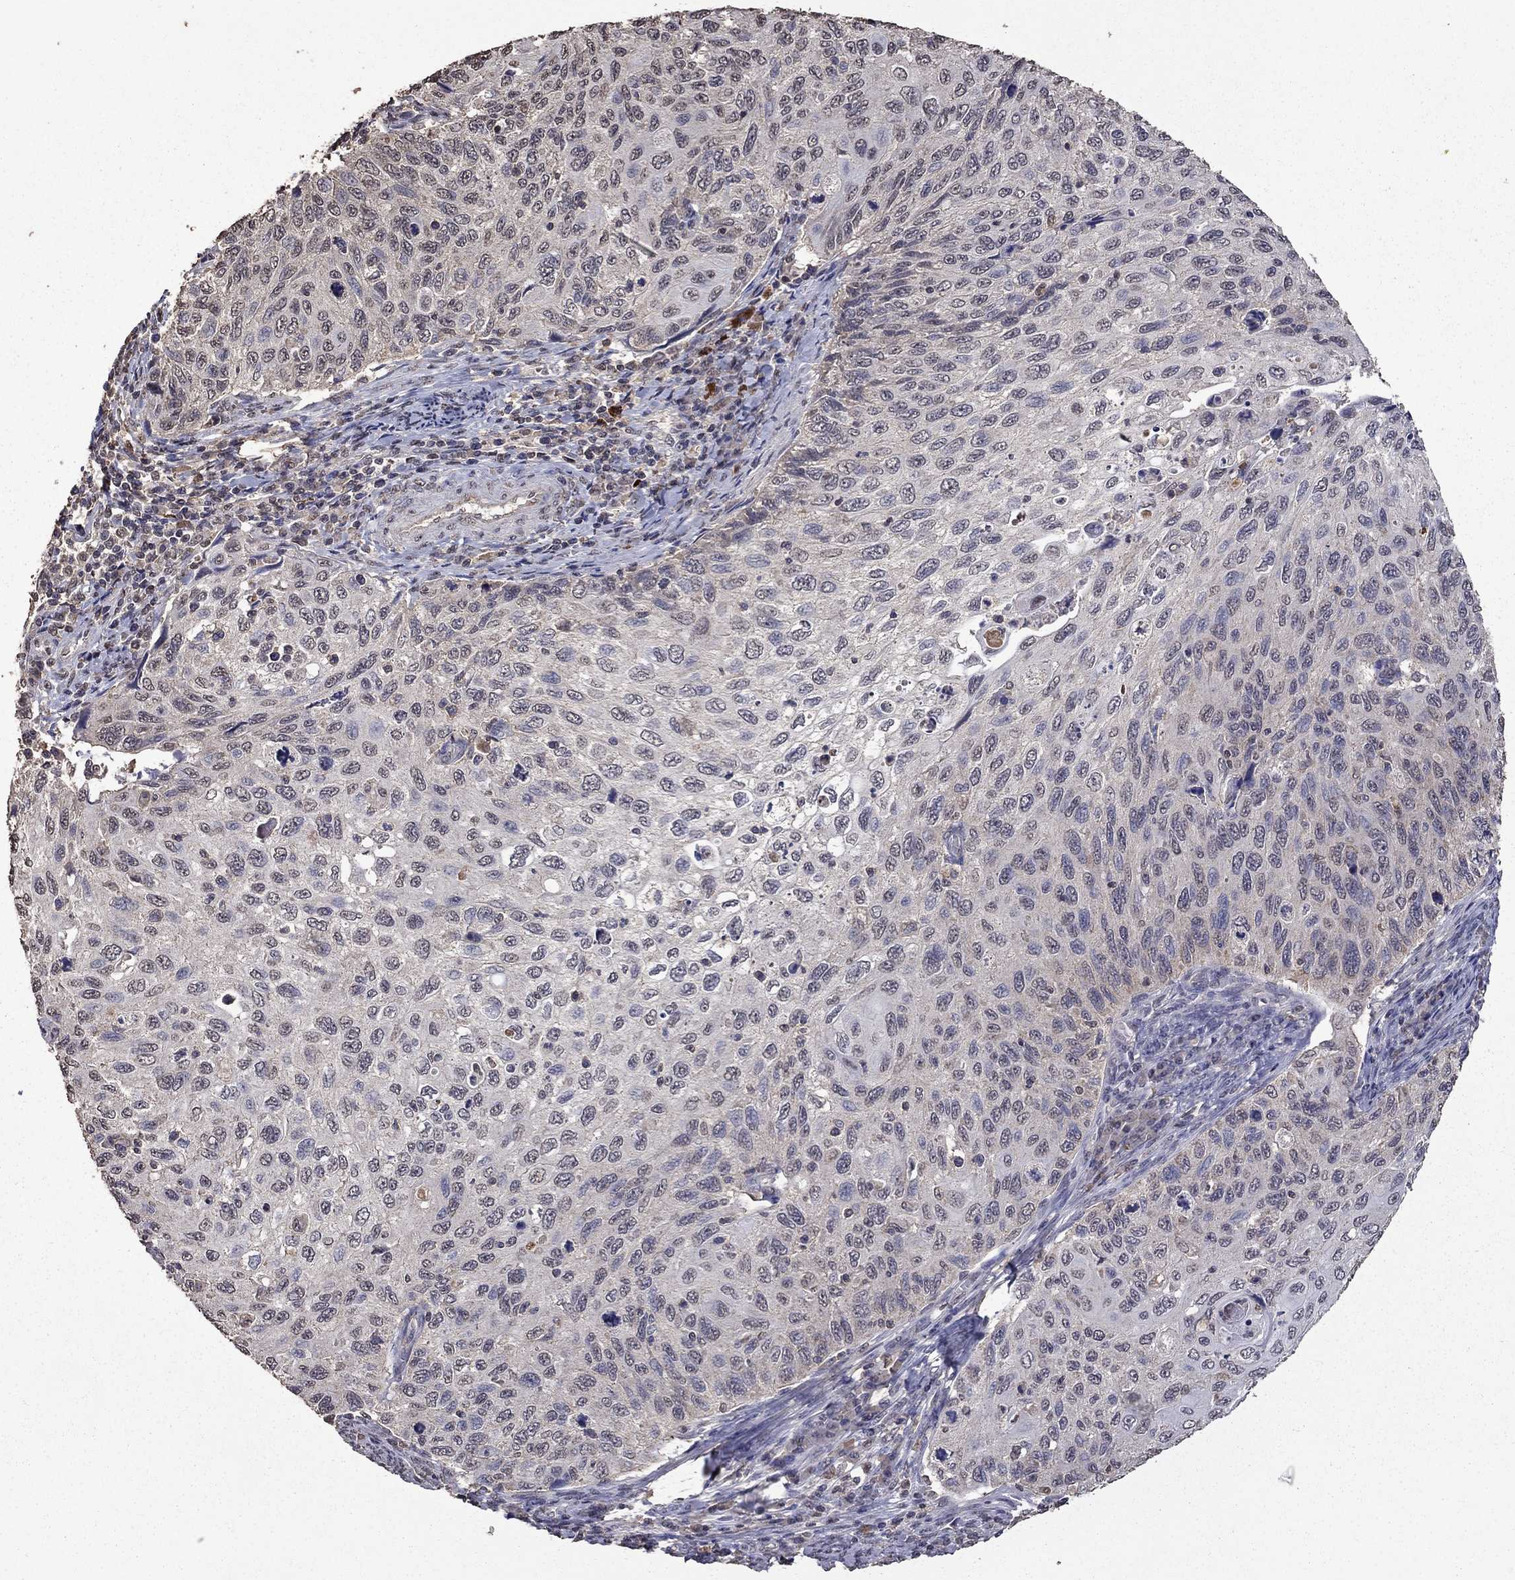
{"staining": {"intensity": "negative", "quantity": "none", "location": "none"}, "tissue": "cervical cancer", "cell_type": "Tumor cells", "image_type": "cancer", "snomed": [{"axis": "morphology", "description": "Squamous cell carcinoma, NOS"}, {"axis": "topography", "description": "Cervix"}], "caption": "Cervical cancer stained for a protein using IHC displays no expression tumor cells.", "gene": "SERPINA5", "patient": {"sex": "female", "age": 70}}